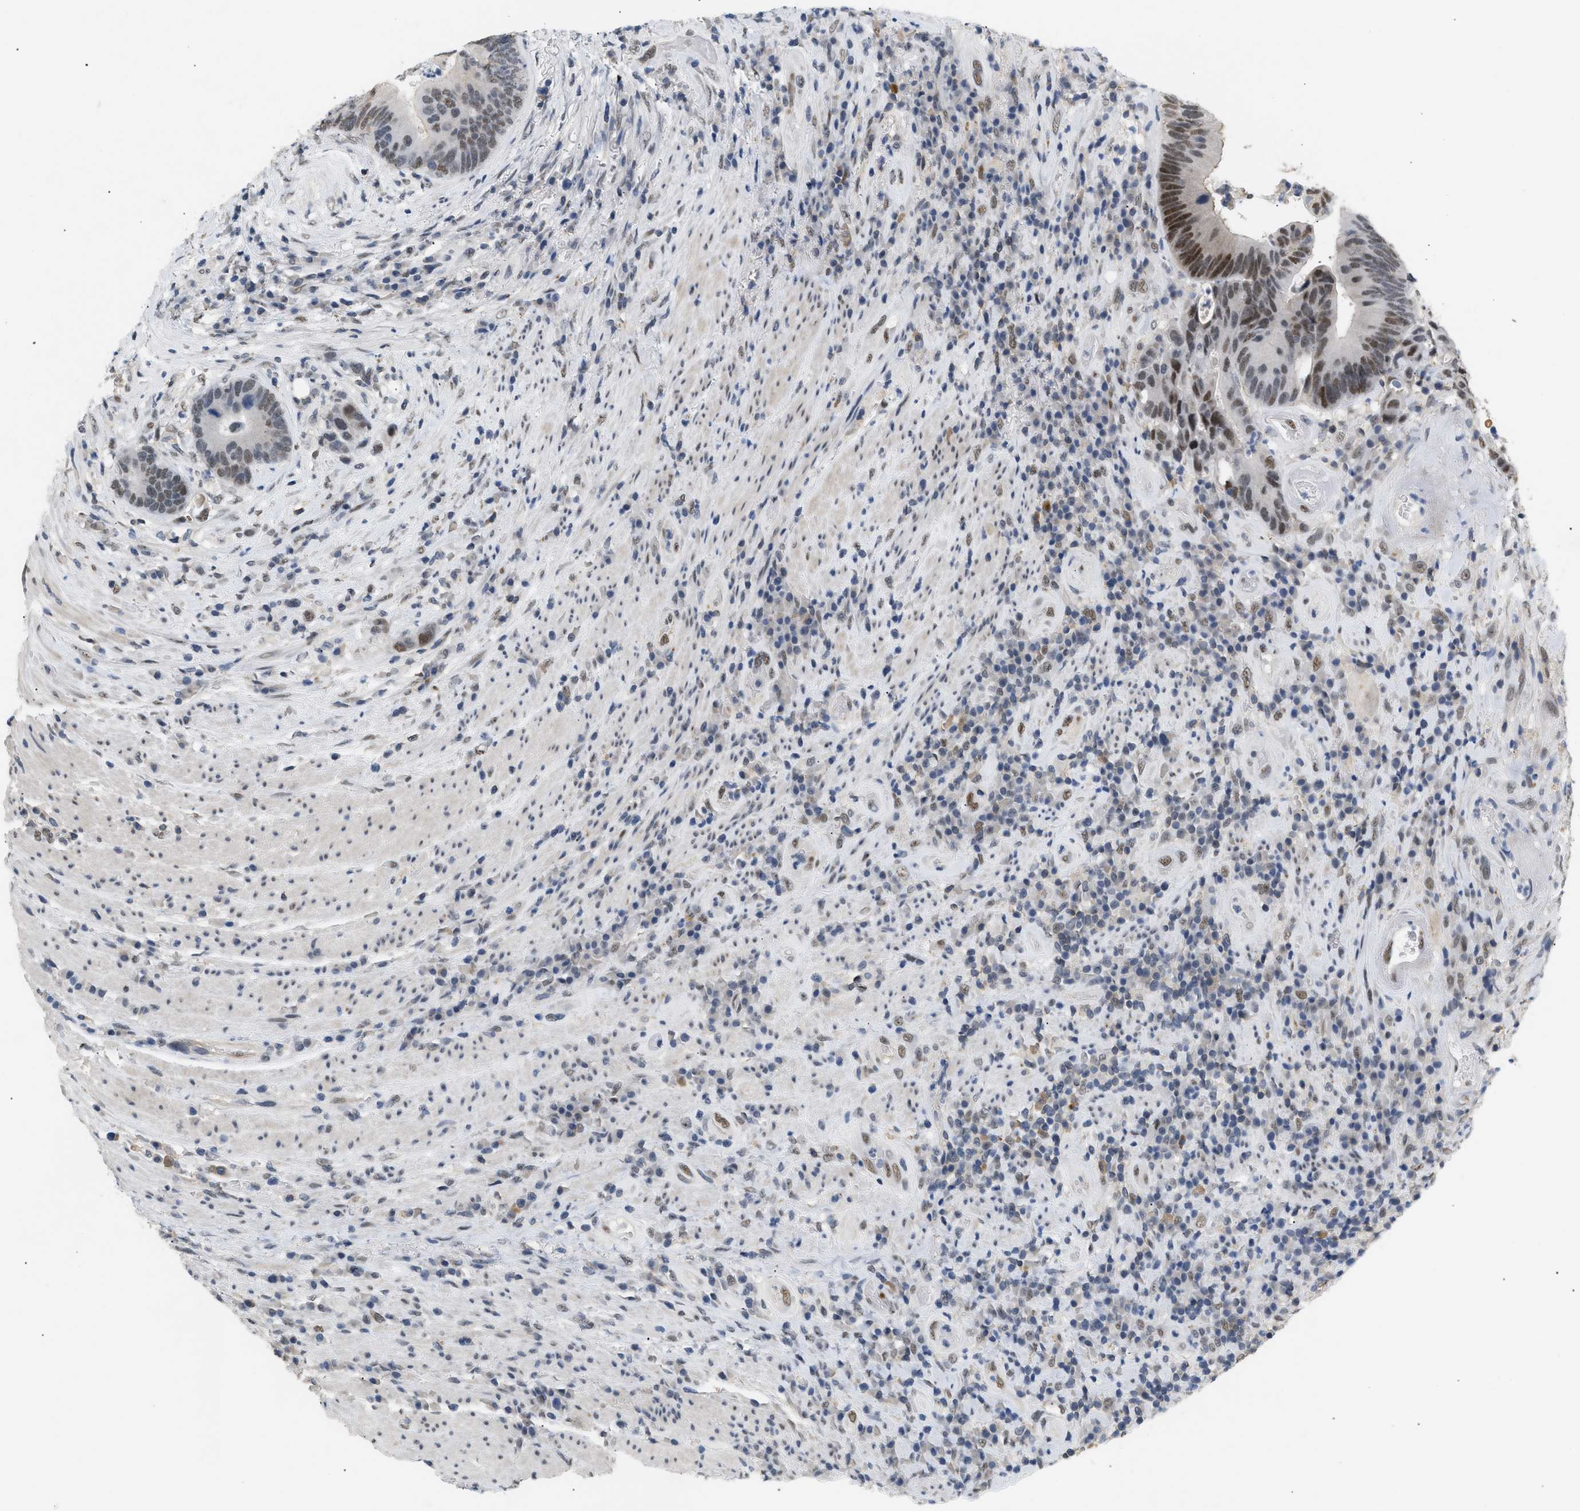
{"staining": {"intensity": "strong", "quantity": "<25%", "location": "nuclear"}, "tissue": "colorectal cancer", "cell_type": "Tumor cells", "image_type": "cancer", "snomed": [{"axis": "morphology", "description": "Adenocarcinoma, NOS"}, {"axis": "topography", "description": "Rectum"}], "caption": "This image demonstrates immunohistochemistry (IHC) staining of colorectal cancer (adenocarcinoma), with medium strong nuclear expression in approximately <25% of tumor cells.", "gene": "KCNC3", "patient": {"sex": "female", "age": 89}}